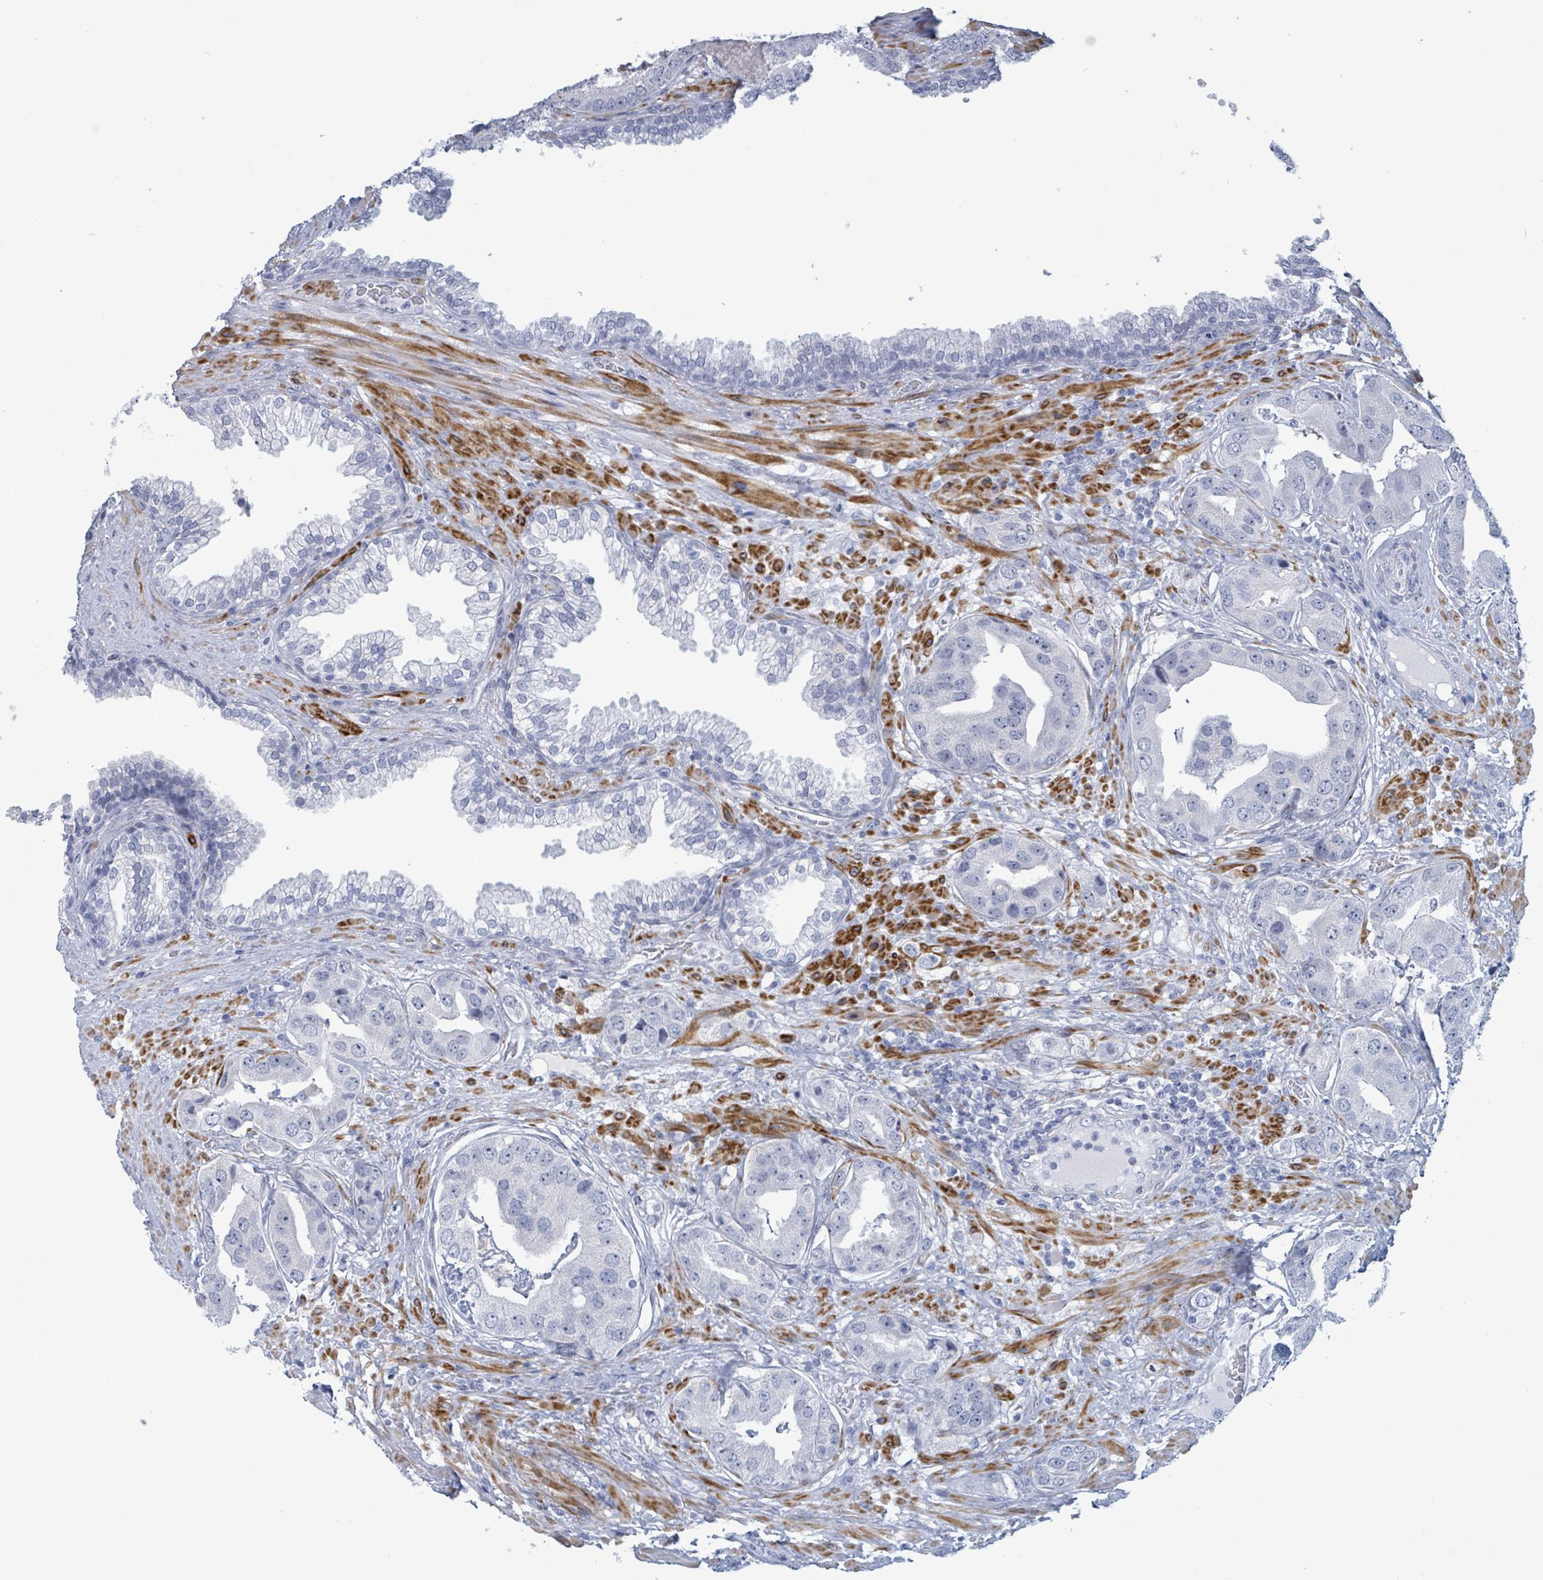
{"staining": {"intensity": "negative", "quantity": "none", "location": "none"}, "tissue": "prostate cancer", "cell_type": "Tumor cells", "image_type": "cancer", "snomed": [{"axis": "morphology", "description": "Adenocarcinoma, High grade"}, {"axis": "topography", "description": "Prostate"}], "caption": "The histopathology image shows no staining of tumor cells in prostate cancer.", "gene": "ZNF771", "patient": {"sex": "male", "age": 63}}